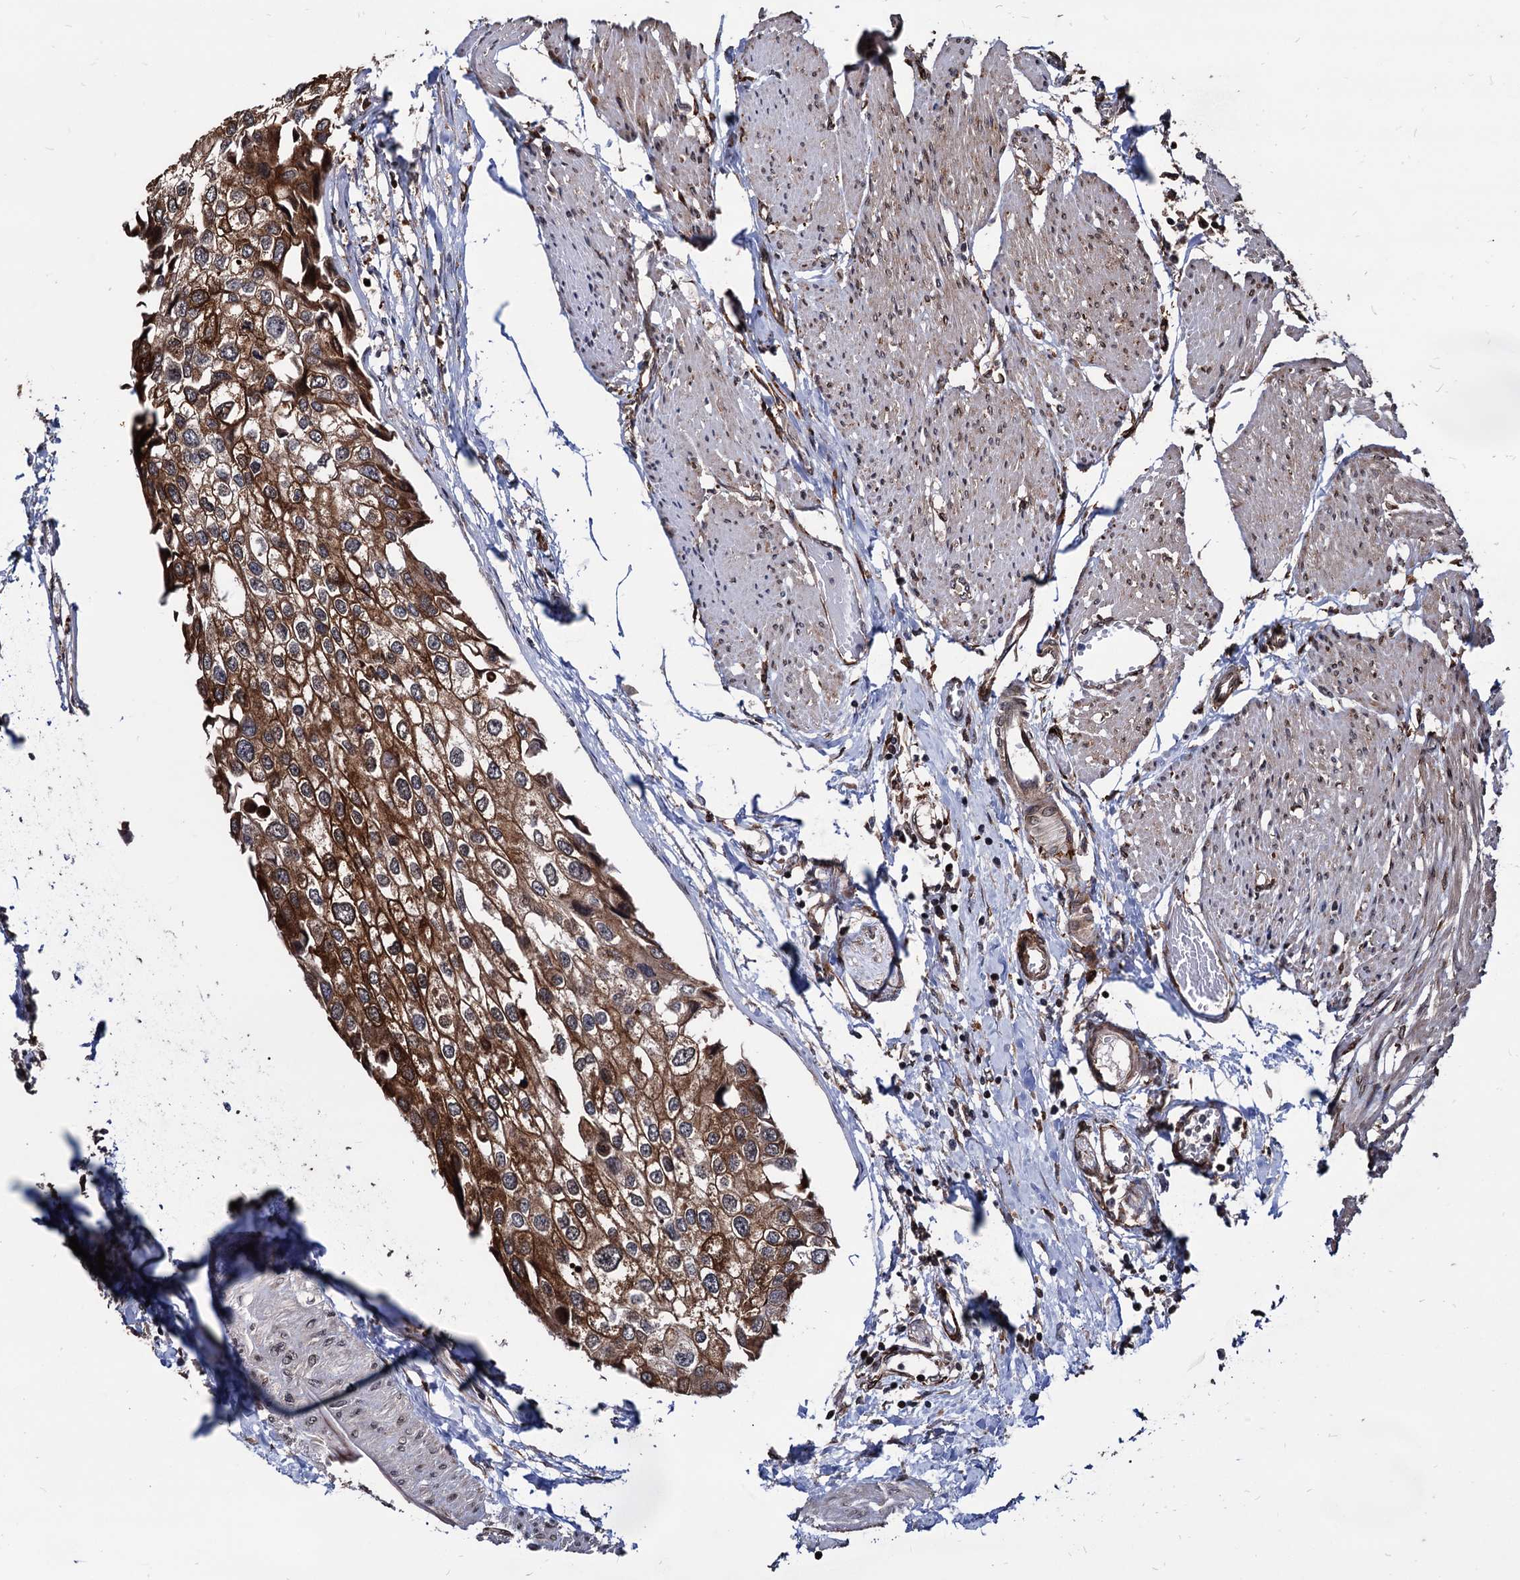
{"staining": {"intensity": "strong", "quantity": ">75%", "location": "cytoplasmic/membranous"}, "tissue": "urothelial cancer", "cell_type": "Tumor cells", "image_type": "cancer", "snomed": [{"axis": "morphology", "description": "Urothelial carcinoma, High grade"}, {"axis": "topography", "description": "Urinary bladder"}], "caption": "High-grade urothelial carcinoma stained with DAB immunohistochemistry (IHC) shows high levels of strong cytoplasmic/membranous positivity in about >75% of tumor cells.", "gene": "ANKRD12", "patient": {"sex": "male", "age": 64}}